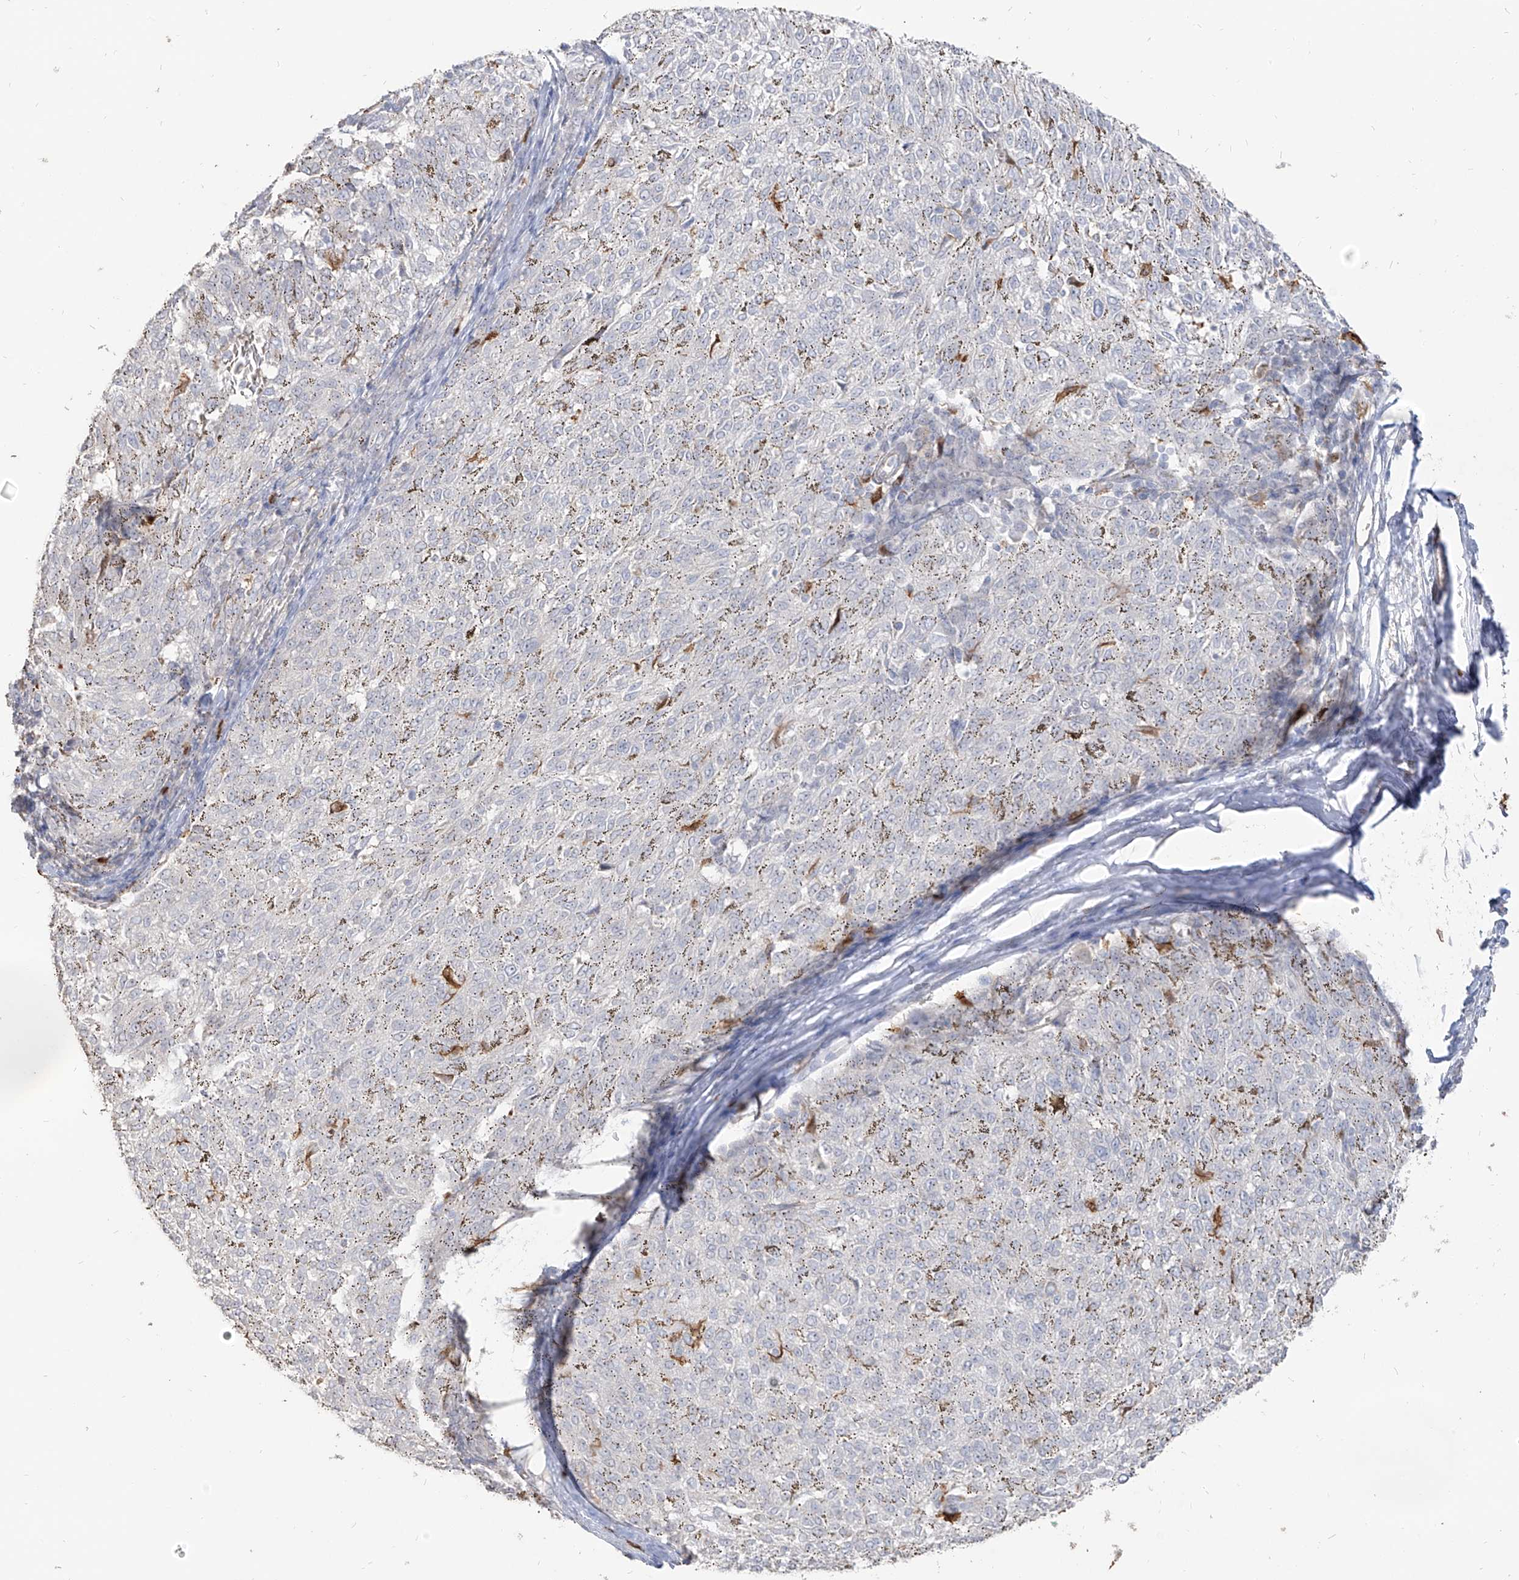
{"staining": {"intensity": "negative", "quantity": "none", "location": "none"}, "tissue": "melanoma", "cell_type": "Tumor cells", "image_type": "cancer", "snomed": [{"axis": "morphology", "description": "Malignant melanoma, NOS"}, {"axis": "topography", "description": "Skin"}], "caption": "Tumor cells are negative for brown protein staining in melanoma. (DAB (3,3'-diaminobenzidine) immunohistochemistry visualized using brightfield microscopy, high magnification).", "gene": "ZNF227", "patient": {"sex": "female", "age": 72}}